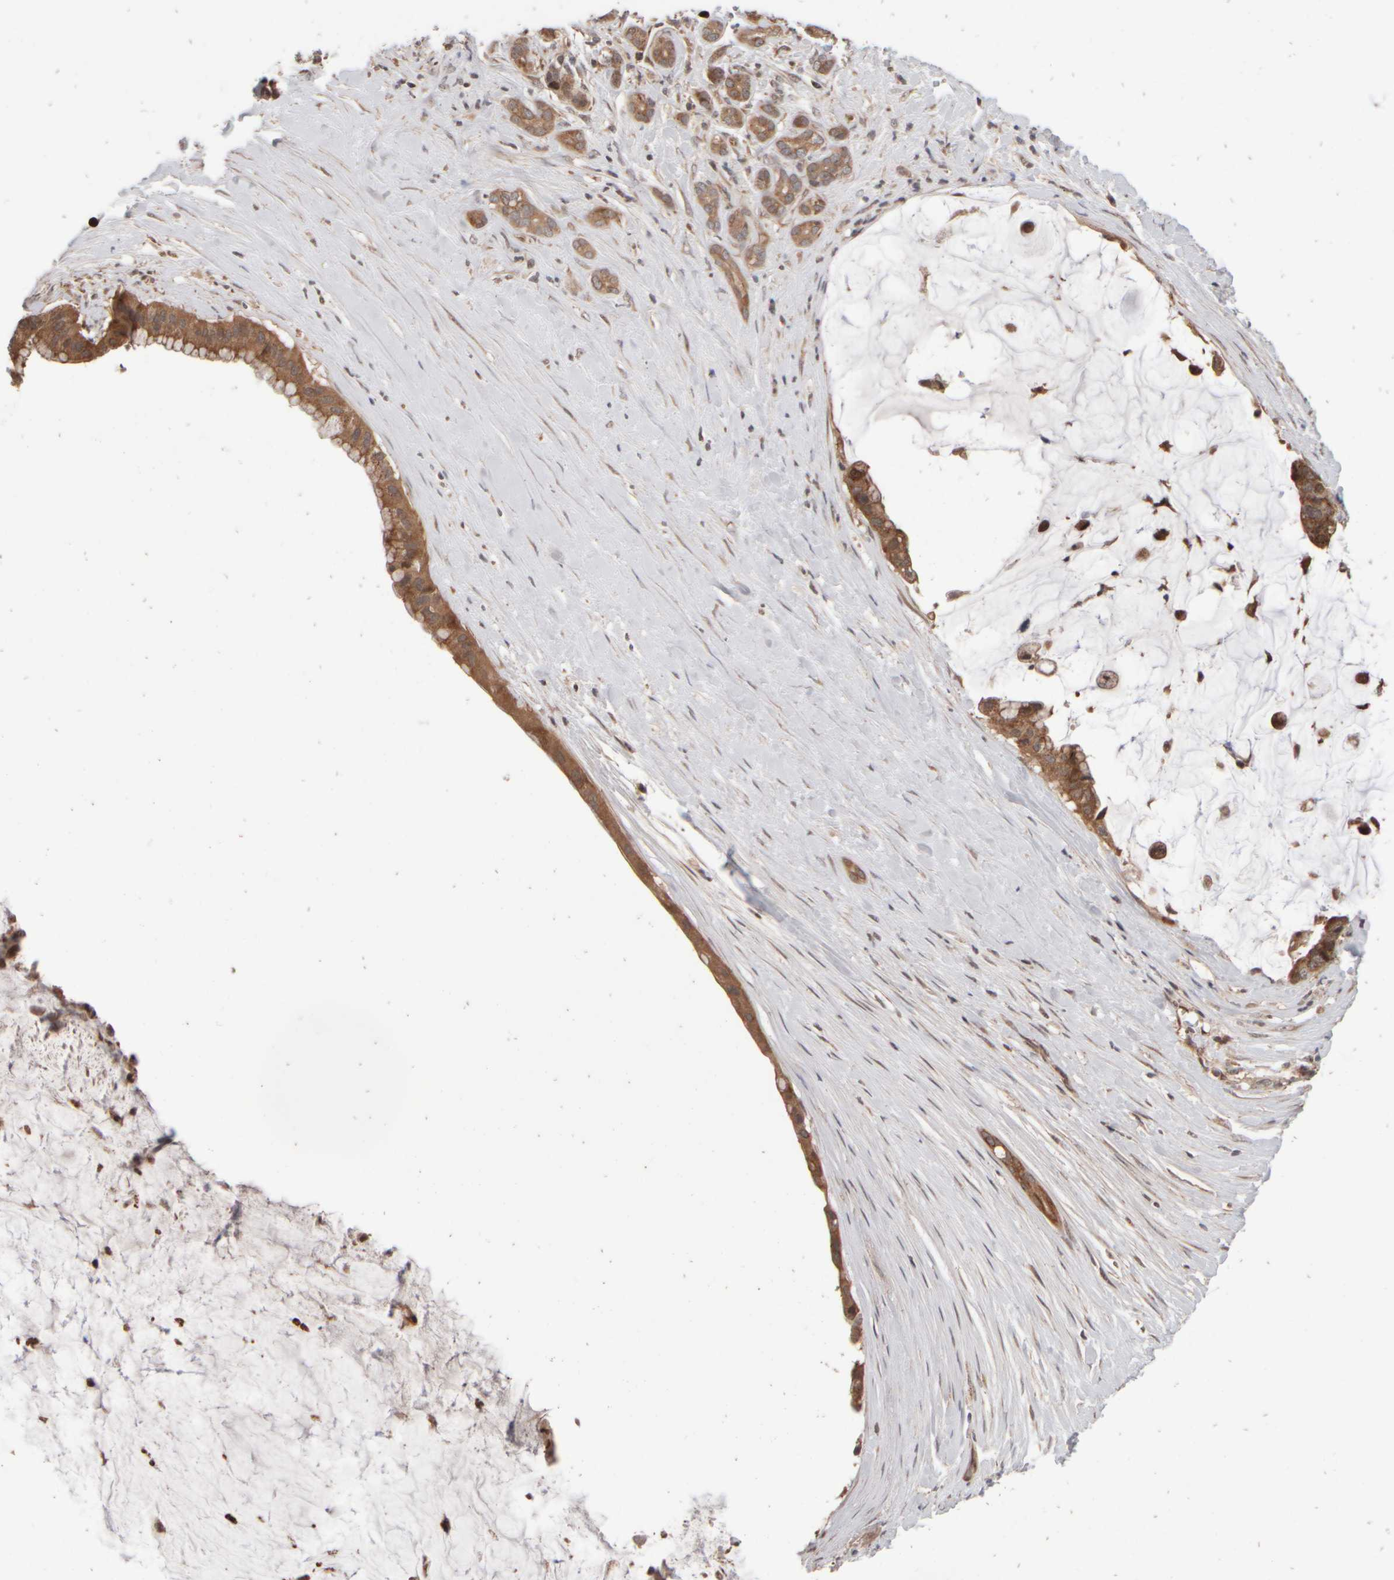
{"staining": {"intensity": "moderate", "quantity": ">75%", "location": "cytoplasmic/membranous"}, "tissue": "pancreatic cancer", "cell_type": "Tumor cells", "image_type": "cancer", "snomed": [{"axis": "morphology", "description": "Adenocarcinoma, NOS"}, {"axis": "topography", "description": "Pancreas"}], "caption": "Approximately >75% of tumor cells in adenocarcinoma (pancreatic) show moderate cytoplasmic/membranous protein expression as visualized by brown immunohistochemical staining.", "gene": "ABHD11", "patient": {"sex": "male", "age": 41}}